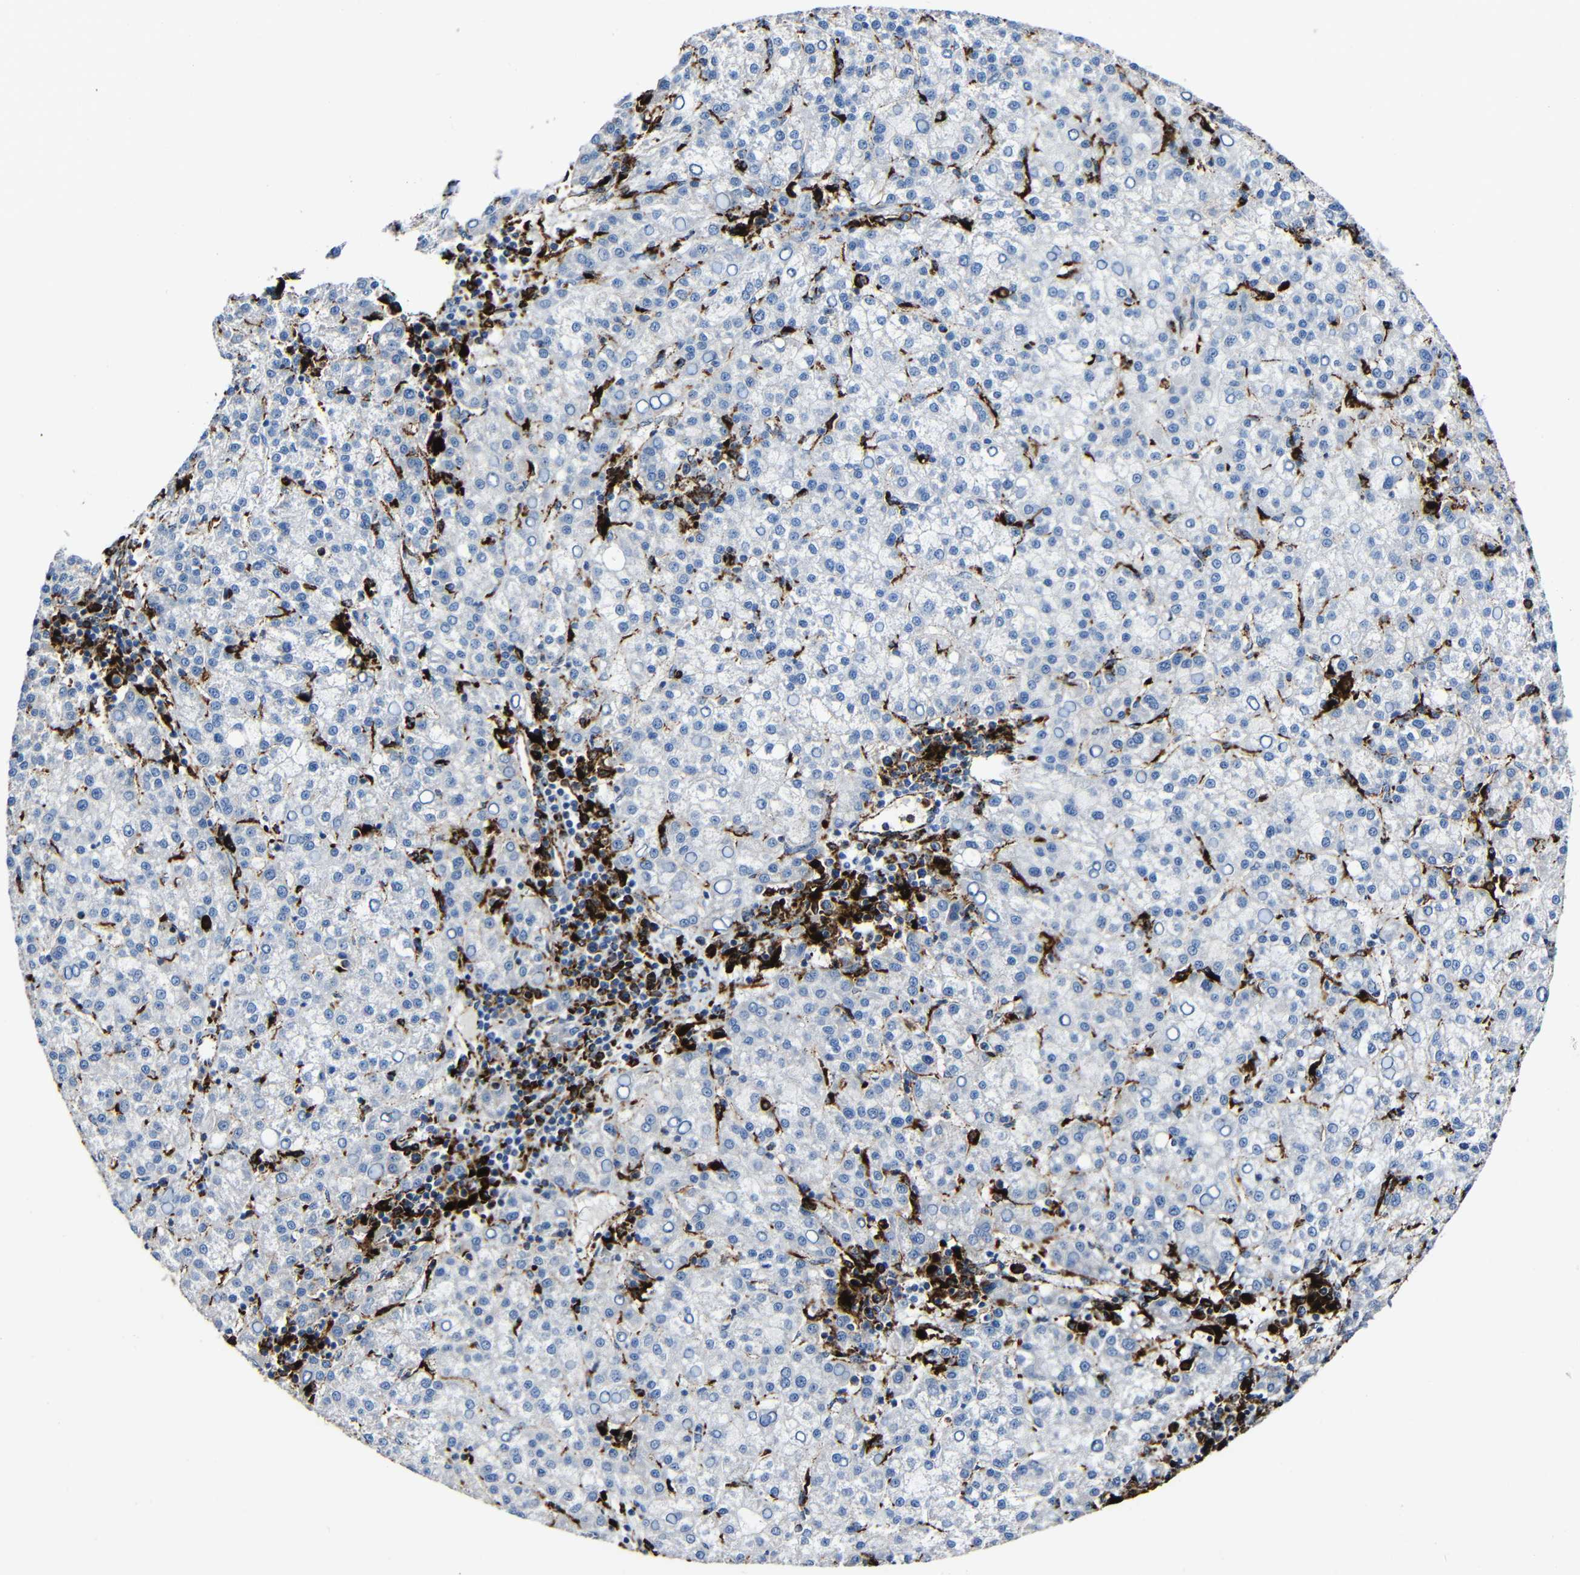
{"staining": {"intensity": "negative", "quantity": "none", "location": "none"}, "tissue": "liver cancer", "cell_type": "Tumor cells", "image_type": "cancer", "snomed": [{"axis": "morphology", "description": "Carcinoma, Hepatocellular, NOS"}, {"axis": "topography", "description": "Liver"}], "caption": "Immunohistochemistry (IHC) micrograph of neoplastic tissue: liver cancer stained with DAB (3,3'-diaminobenzidine) exhibits no significant protein positivity in tumor cells. Brightfield microscopy of immunohistochemistry stained with DAB (brown) and hematoxylin (blue), captured at high magnification.", "gene": "HLA-DMA", "patient": {"sex": "female", "age": 58}}